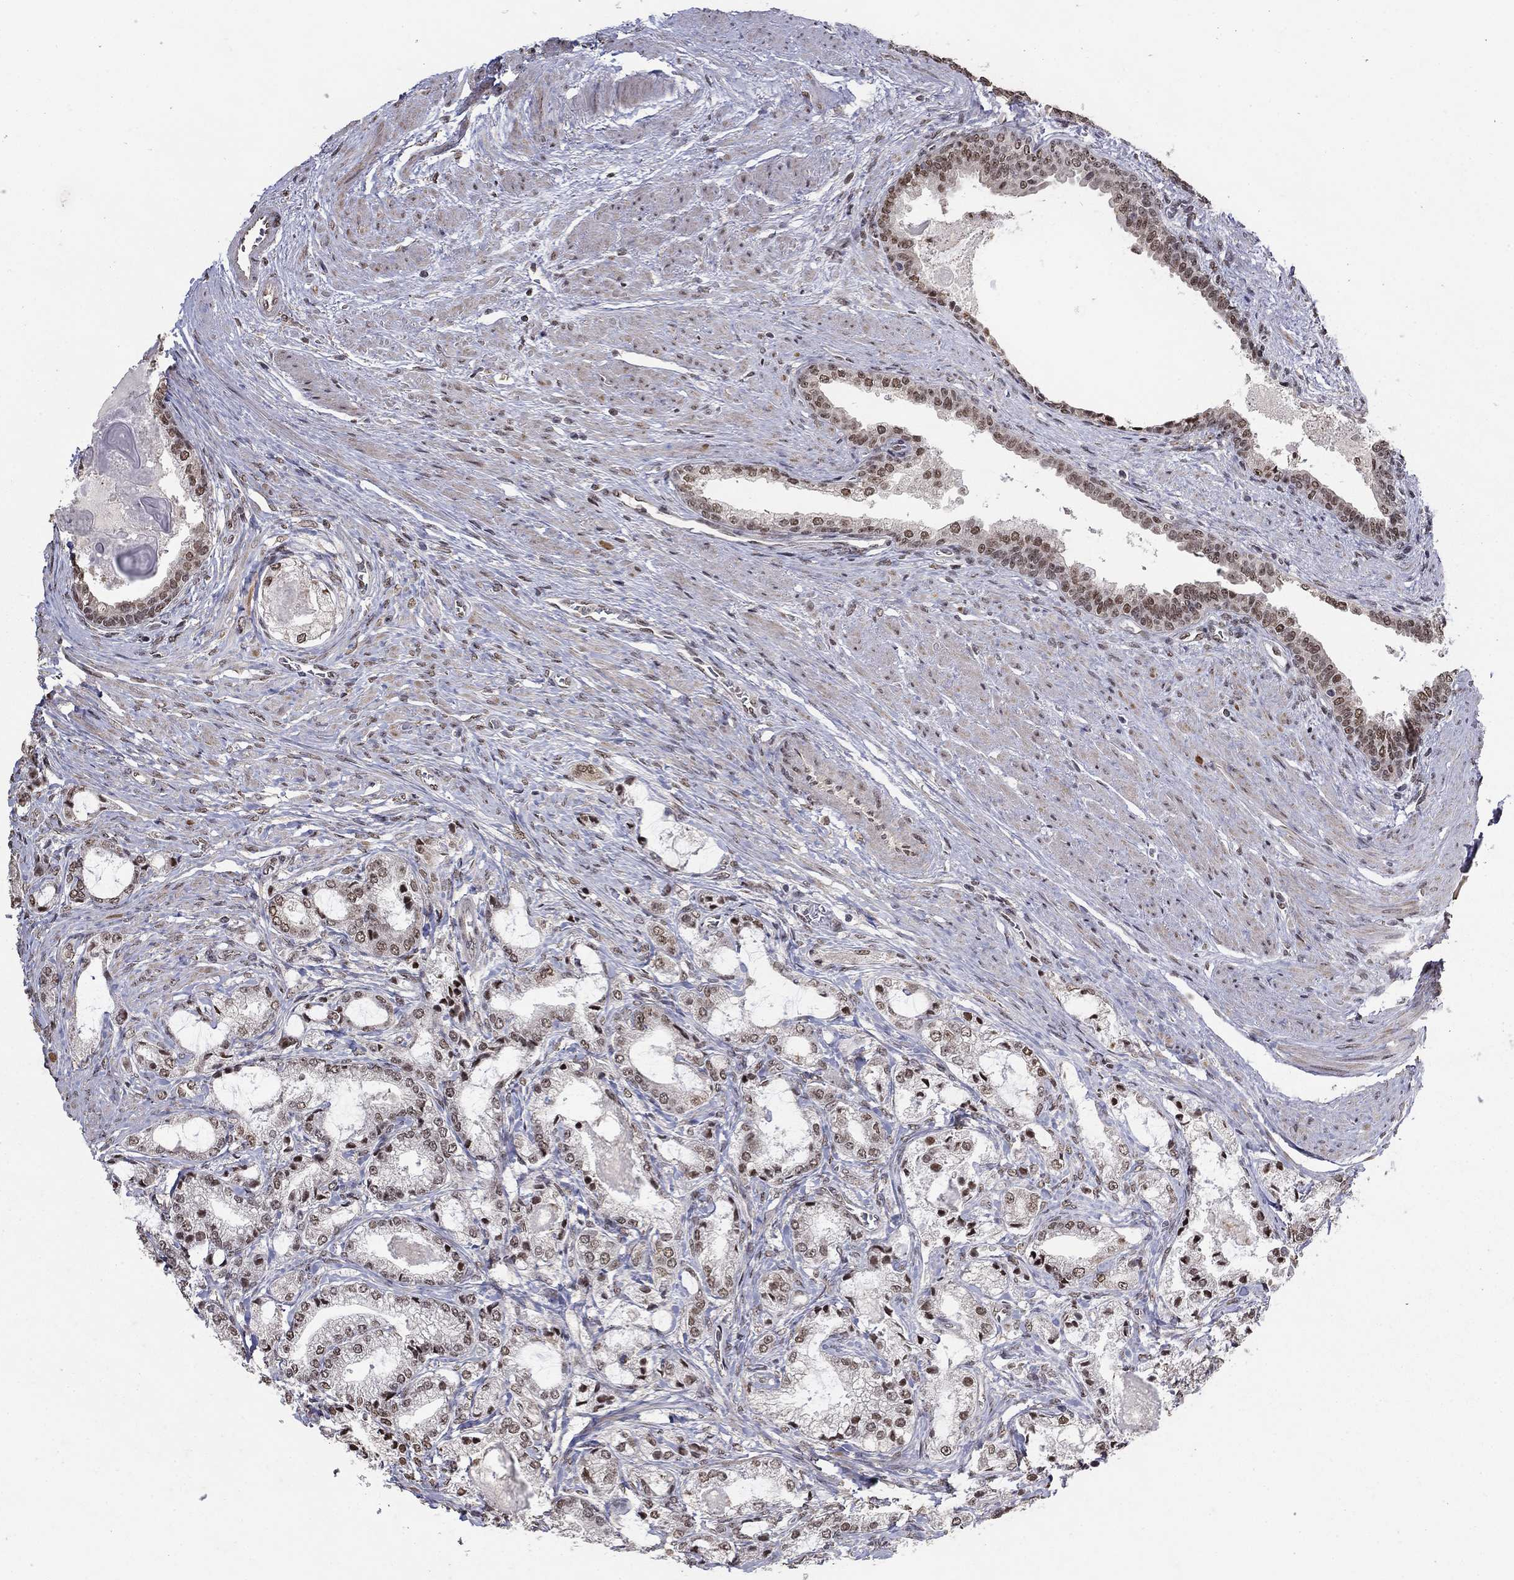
{"staining": {"intensity": "moderate", "quantity": "<25%", "location": "nuclear"}, "tissue": "prostate cancer", "cell_type": "Tumor cells", "image_type": "cancer", "snomed": [{"axis": "morphology", "description": "Adenocarcinoma, NOS"}, {"axis": "topography", "description": "Prostate and seminal vesicle, NOS"}, {"axis": "topography", "description": "Prostate"}], "caption": "Prostate adenocarcinoma stained for a protein (brown) displays moderate nuclear positive positivity in approximately <25% of tumor cells.", "gene": "GRIA3", "patient": {"sex": "male", "age": 62}}